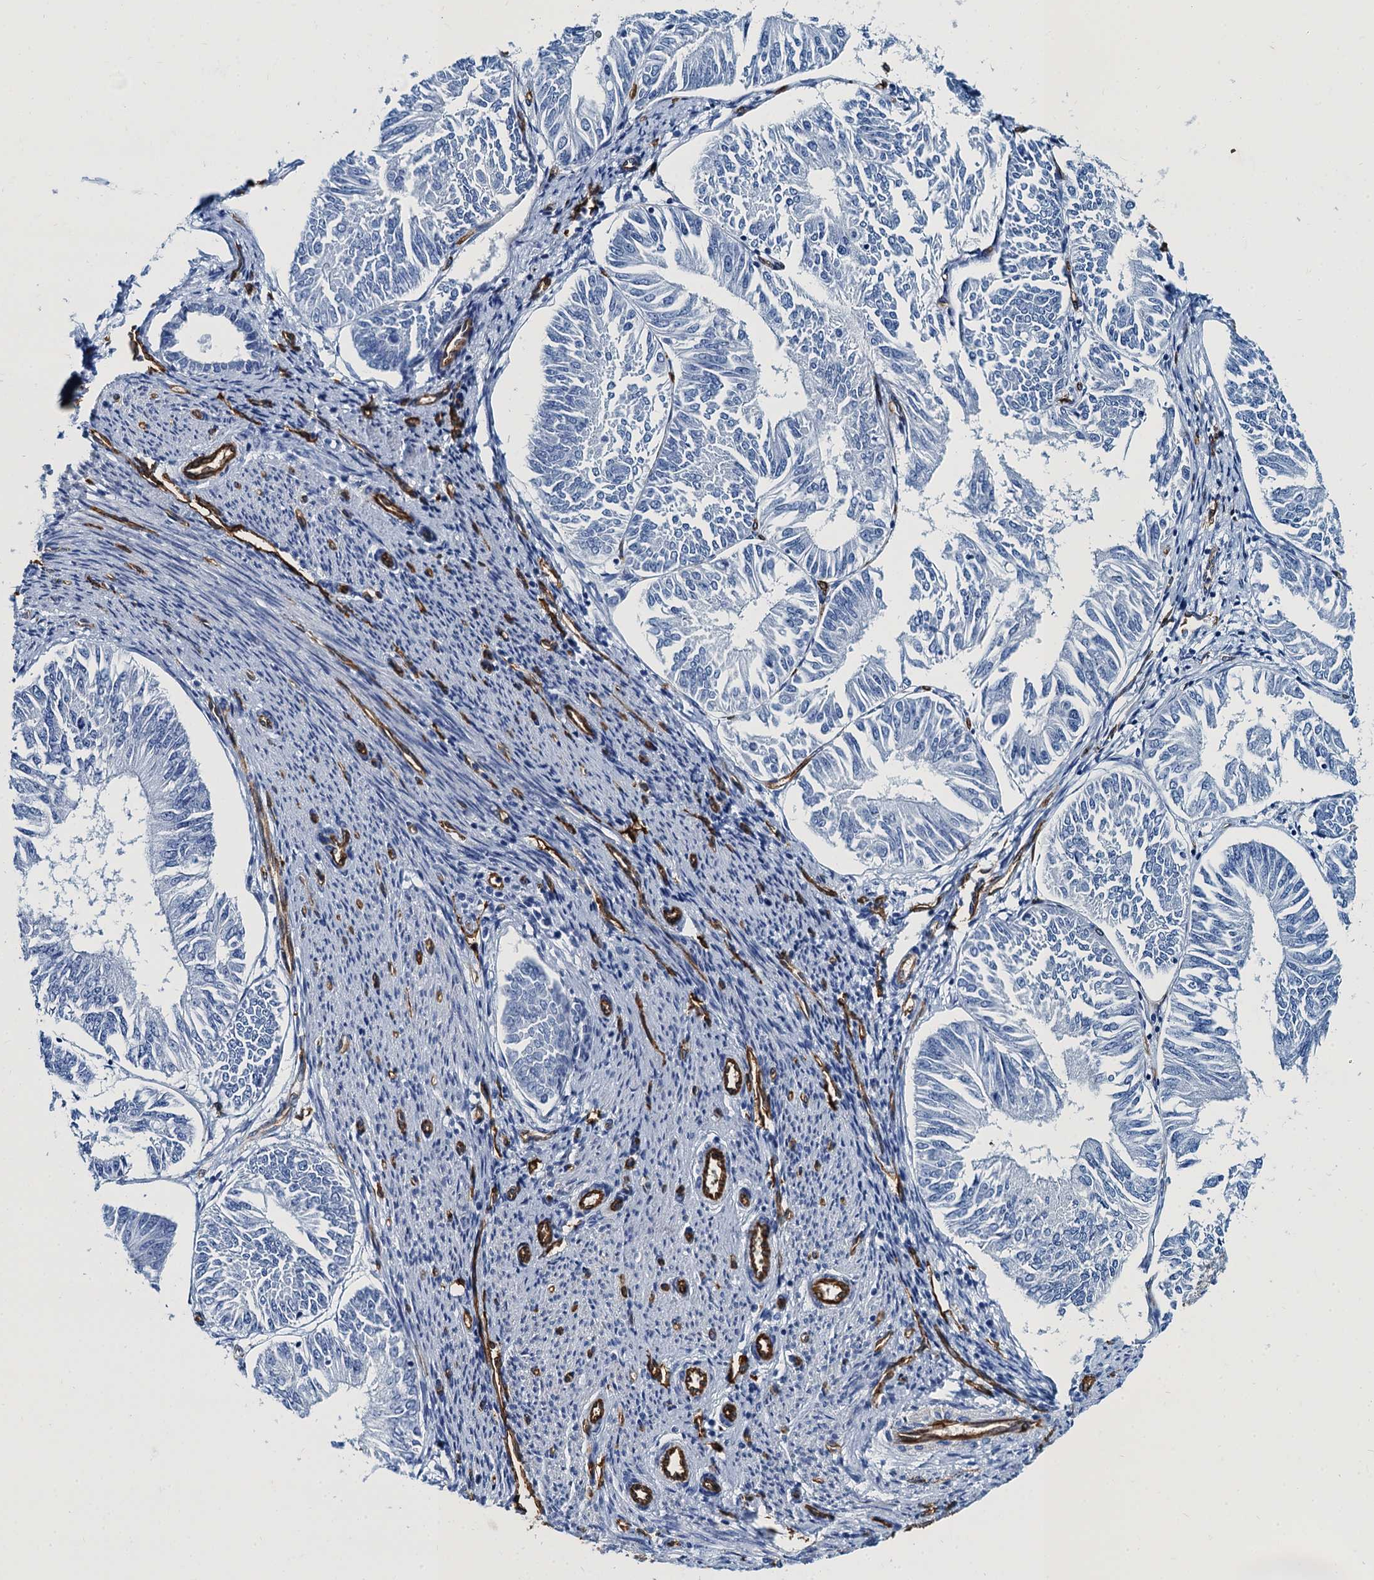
{"staining": {"intensity": "negative", "quantity": "none", "location": "none"}, "tissue": "endometrial cancer", "cell_type": "Tumor cells", "image_type": "cancer", "snomed": [{"axis": "morphology", "description": "Adenocarcinoma, NOS"}, {"axis": "topography", "description": "Endometrium"}], "caption": "An immunohistochemistry image of endometrial adenocarcinoma is shown. There is no staining in tumor cells of endometrial adenocarcinoma.", "gene": "CAVIN2", "patient": {"sex": "female", "age": 58}}